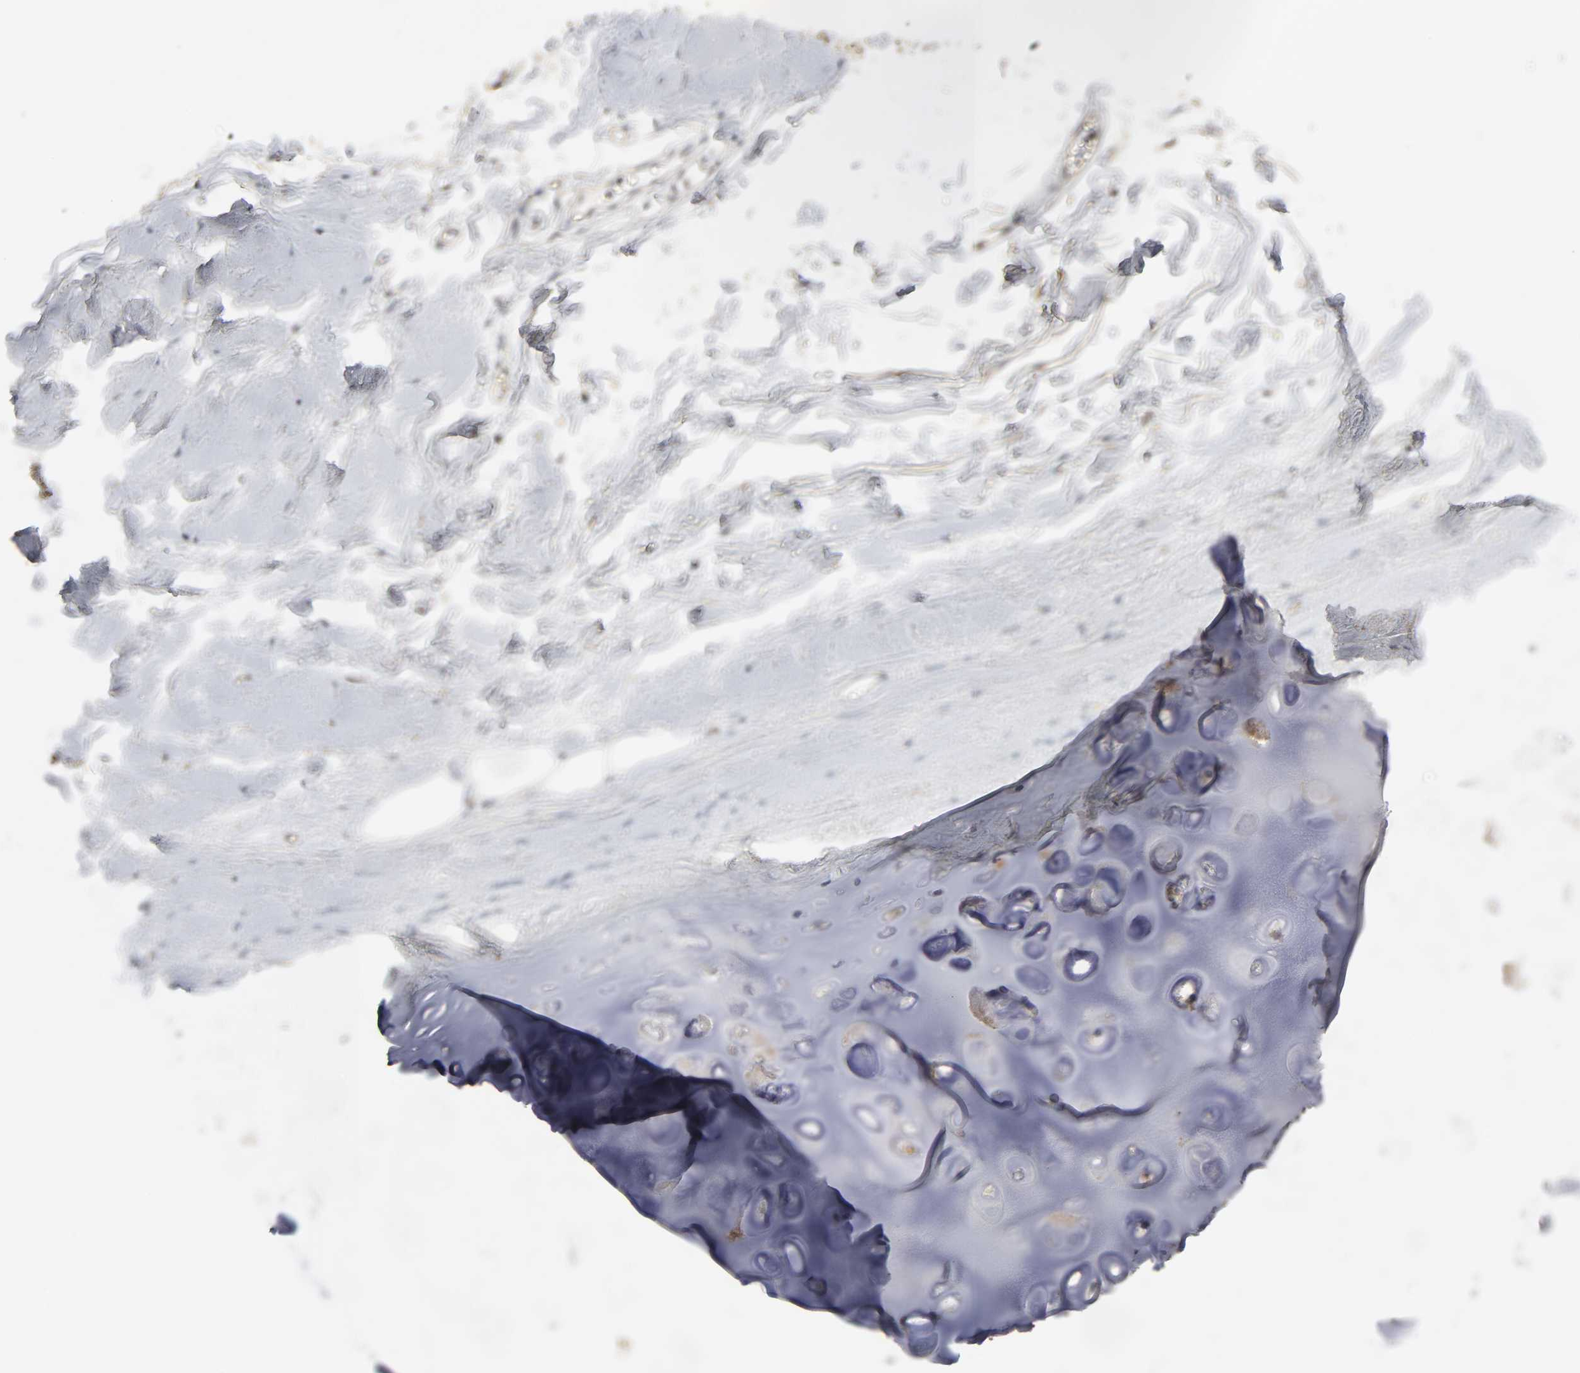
{"staining": {"intensity": "negative", "quantity": "none", "location": "none"}, "tissue": "adipose tissue", "cell_type": "Adipocytes", "image_type": "normal", "snomed": [{"axis": "morphology", "description": "Normal tissue, NOS"}, {"axis": "topography", "description": "Cartilage tissue"}, {"axis": "topography", "description": "Bronchus"}], "caption": "IHC image of normal adipose tissue stained for a protein (brown), which shows no staining in adipocytes. (DAB (3,3'-diaminobenzidine) immunohistochemistry (IHC) with hematoxylin counter stain).", "gene": "SLC10A2", "patient": {"sex": "female", "age": 73}}